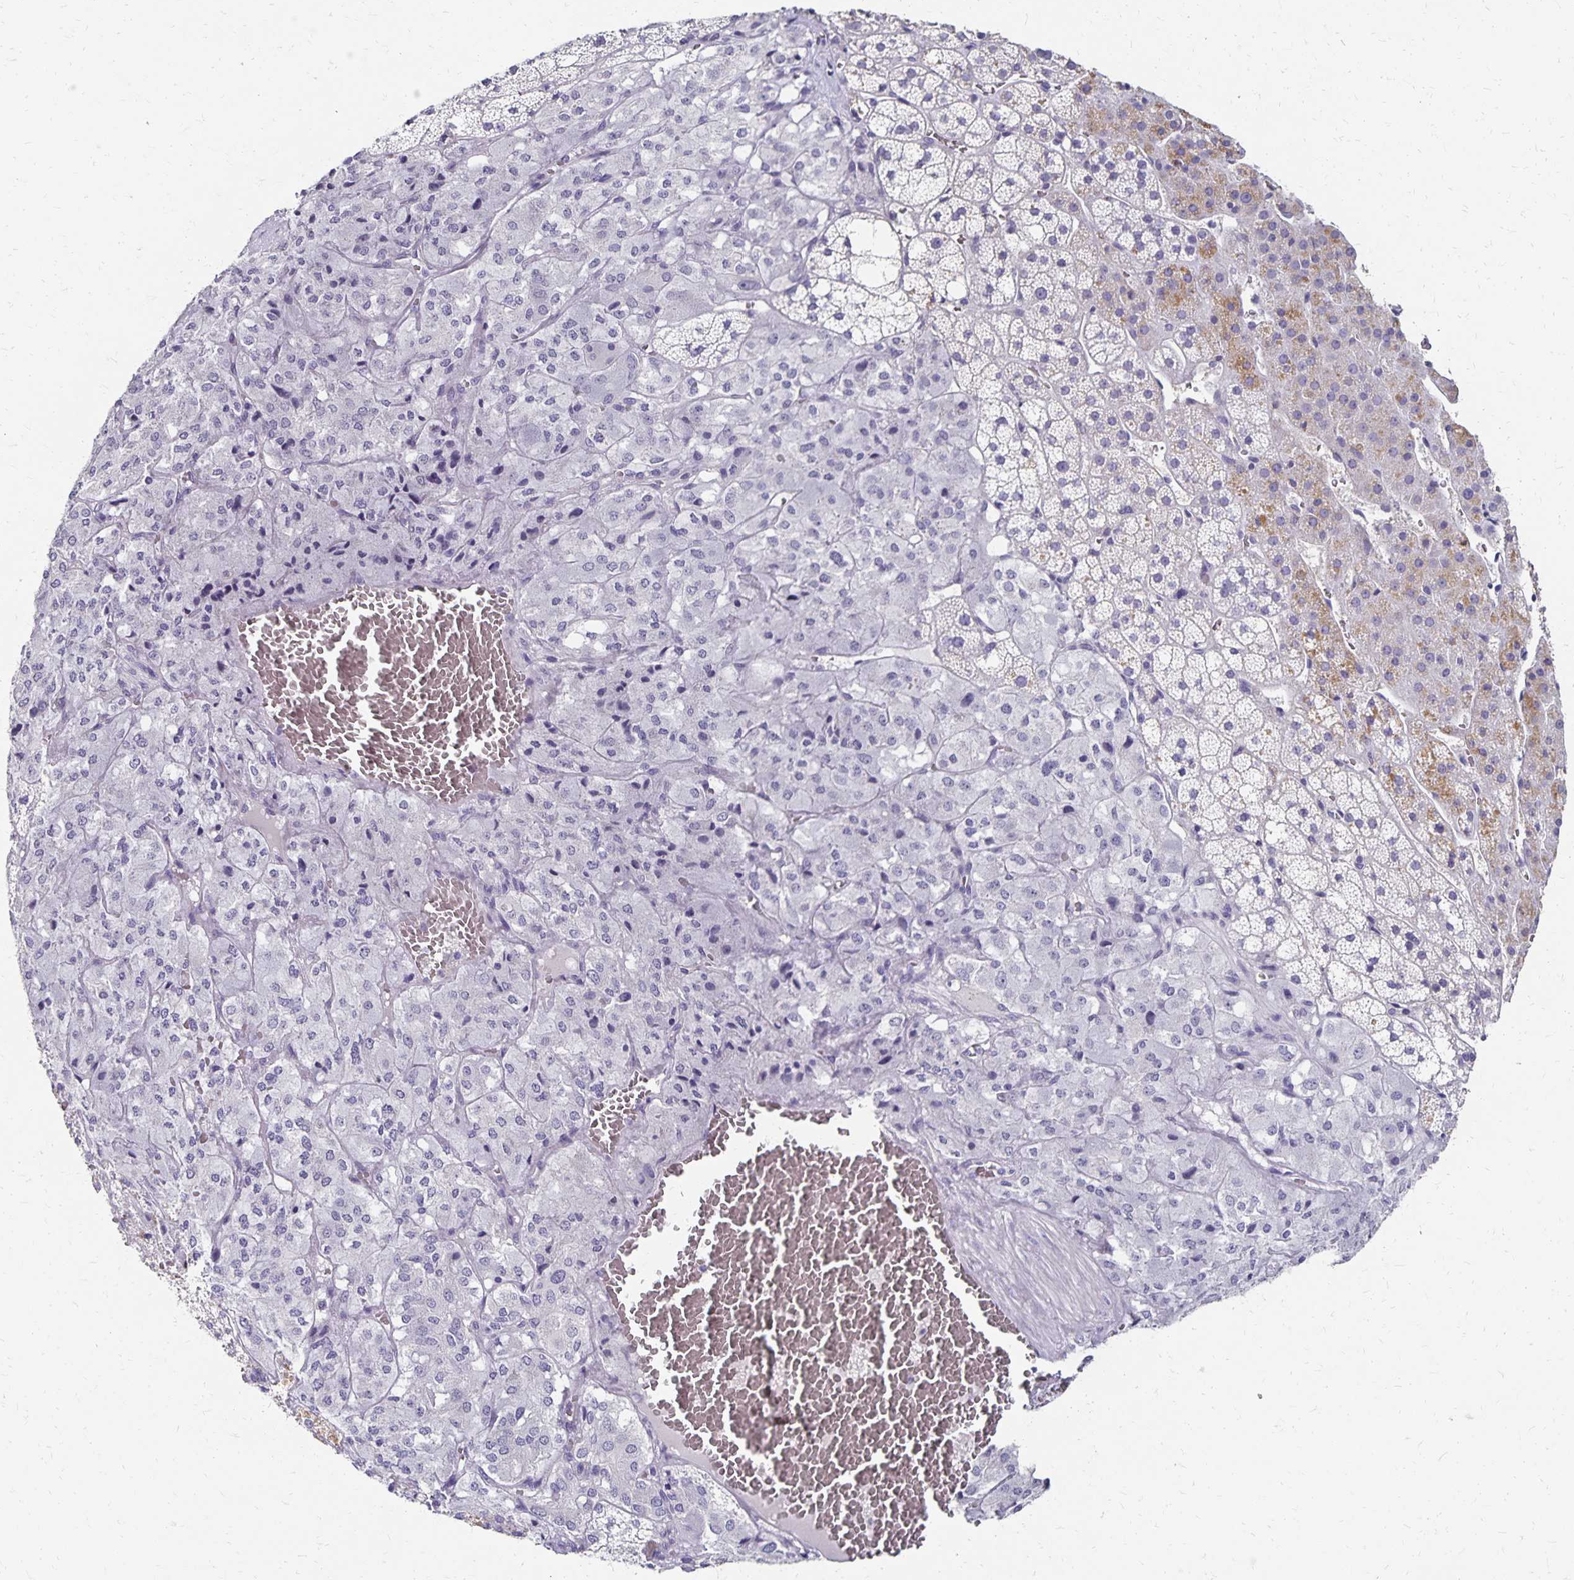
{"staining": {"intensity": "weak", "quantity": "<25%", "location": "cytoplasmic/membranous"}, "tissue": "adrenal gland", "cell_type": "Glandular cells", "image_type": "normal", "snomed": [{"axis": "morphology", "description": "Normal tissue, NOS"}, {"axis": "topography", "description": "Adrenal gland"}], "caption": "An immunohistochemistry (IHC) histopathology image of unremarkable adrenal gland is shown. There is no staining in glandular cells of adrenal gland. (DAB immunohistochemistry (IHC), high magnification).", "gene": "DYNLT4", "patient": {"sex": "male", "age": 53}}